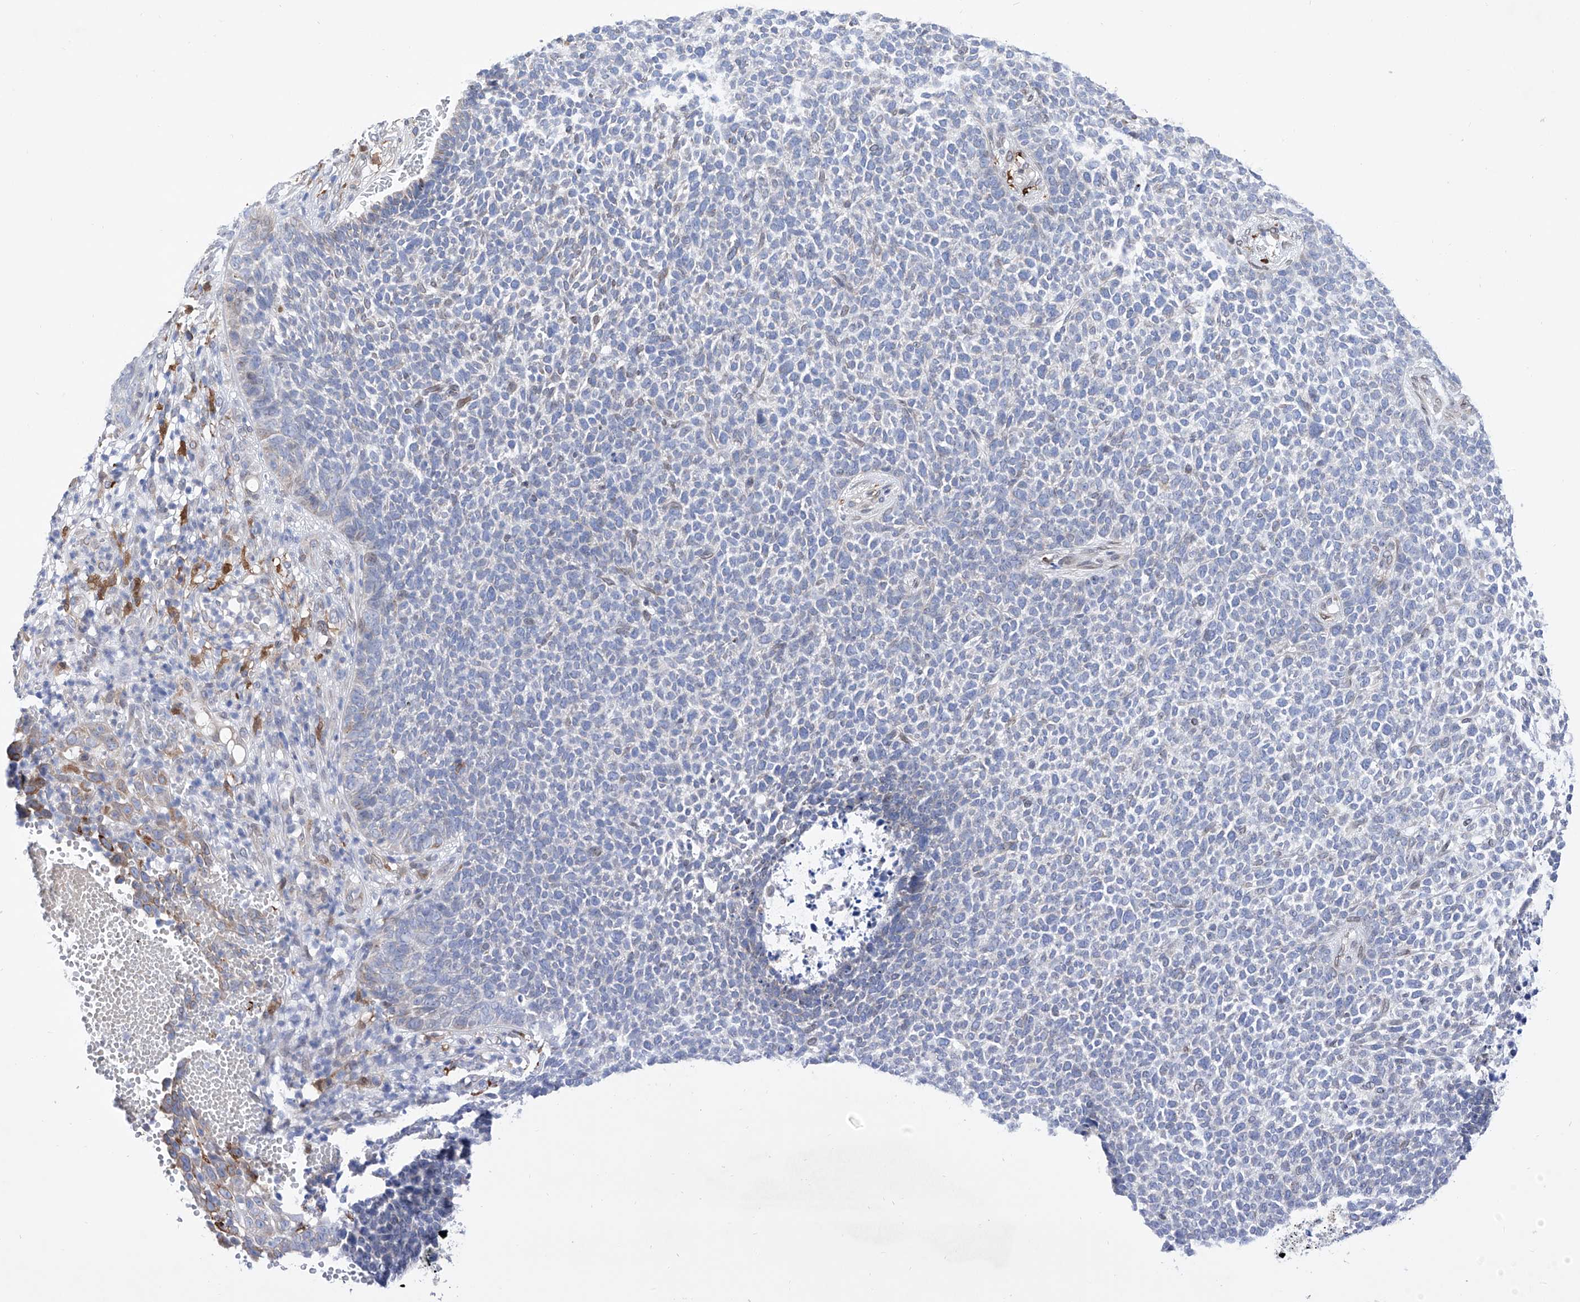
{"staining": {"intensity": "negative", "quantity": "none", "location": "none"}, "tissue": "skin cancer", "cell_type": "Tumor cells", "image_type": "cancer", "snomed": [{"axis": "morphology", "description": "Basal cell carcinoma"}, {"axis": "topography", "description": "Skin"}], "caption": "This is an immunohistochemistry photomicrograph of human skin basal cell carcinoma. There is no expression in tumor cells.", "gene": "LCLAT1", "patient": {"sex": "female", "age": 84}}